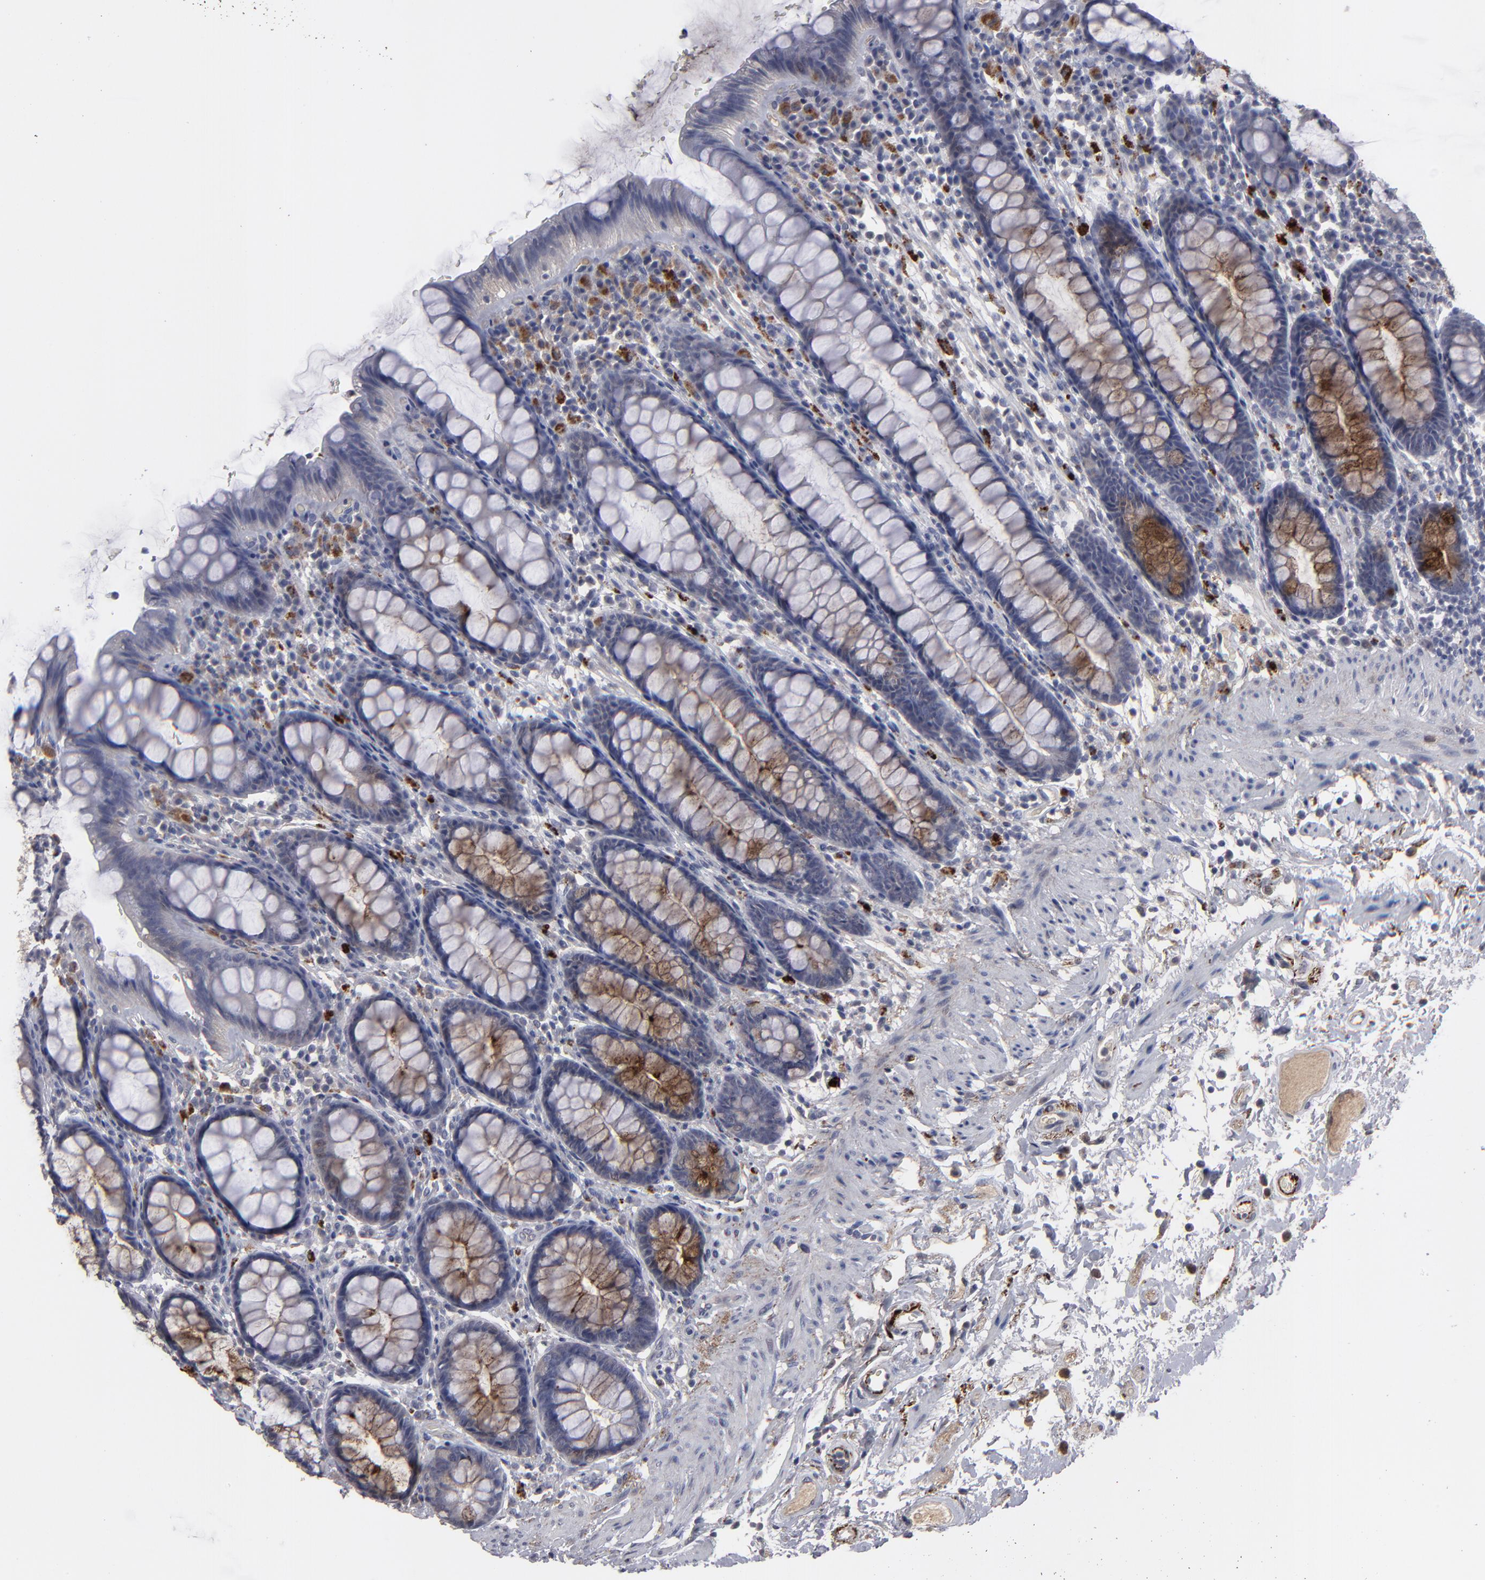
{"staining": {"intensity": "moderate", "quantity": "25%-75%", "location": "cytoplasmic/membranous"}, "tissue": "rectum", "cell_type": "Glandular cells", "image_type": "normal", "snomed": [{"axis": "morphology", "description": "Normal tissue, NOS"}, {"axis": "topography", "description": "Rectum"}], "caption": "The photomicrograph shows immunohistochemical staining of unremarkable rectum. There is moderate cytoplasmic/membranous expression is appreciated in about 25%-75% of glandular cells.", "gene": "GPM6B", "patient": {"sex": "male", "age": 92}}